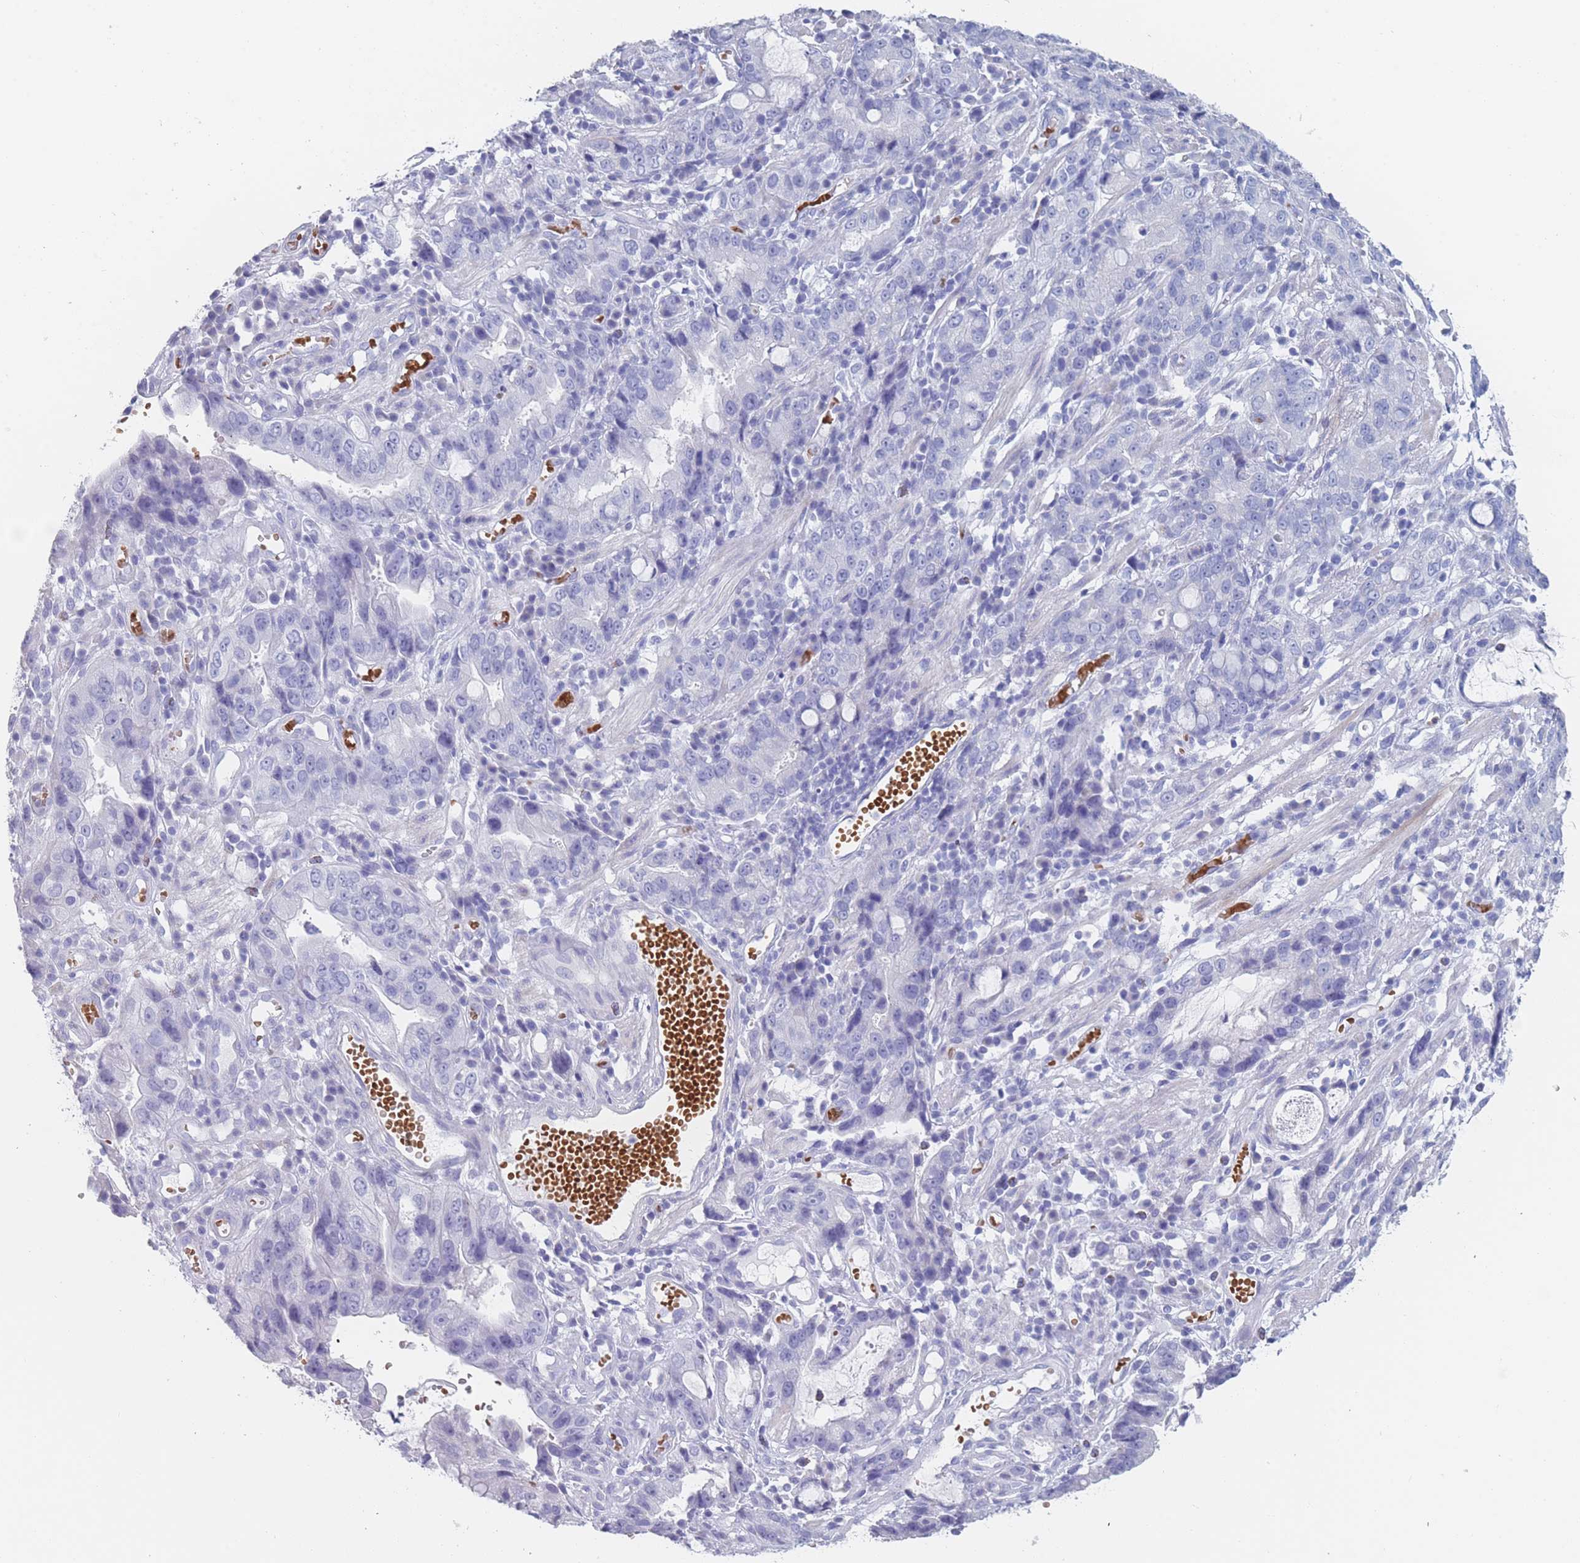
{"staining": {"intensity": "negative", "quantity": "none", "location": "none"}, "tissue": "stomach cancer", "cell_type": "Tumor cells", "image_type": "cancer", "snomed": [{"axis": "morphology", "description": "Adenocarcinoma, NOS"}, {"axis": "topography", "description": "Stomach"}], "caption": "This is an IHC micrograph of adenocarcinoma (stomach). There is no positivity in tumor cells.", "gene": "OR5D16", "patient": {"sex": "male", "age": 55}}